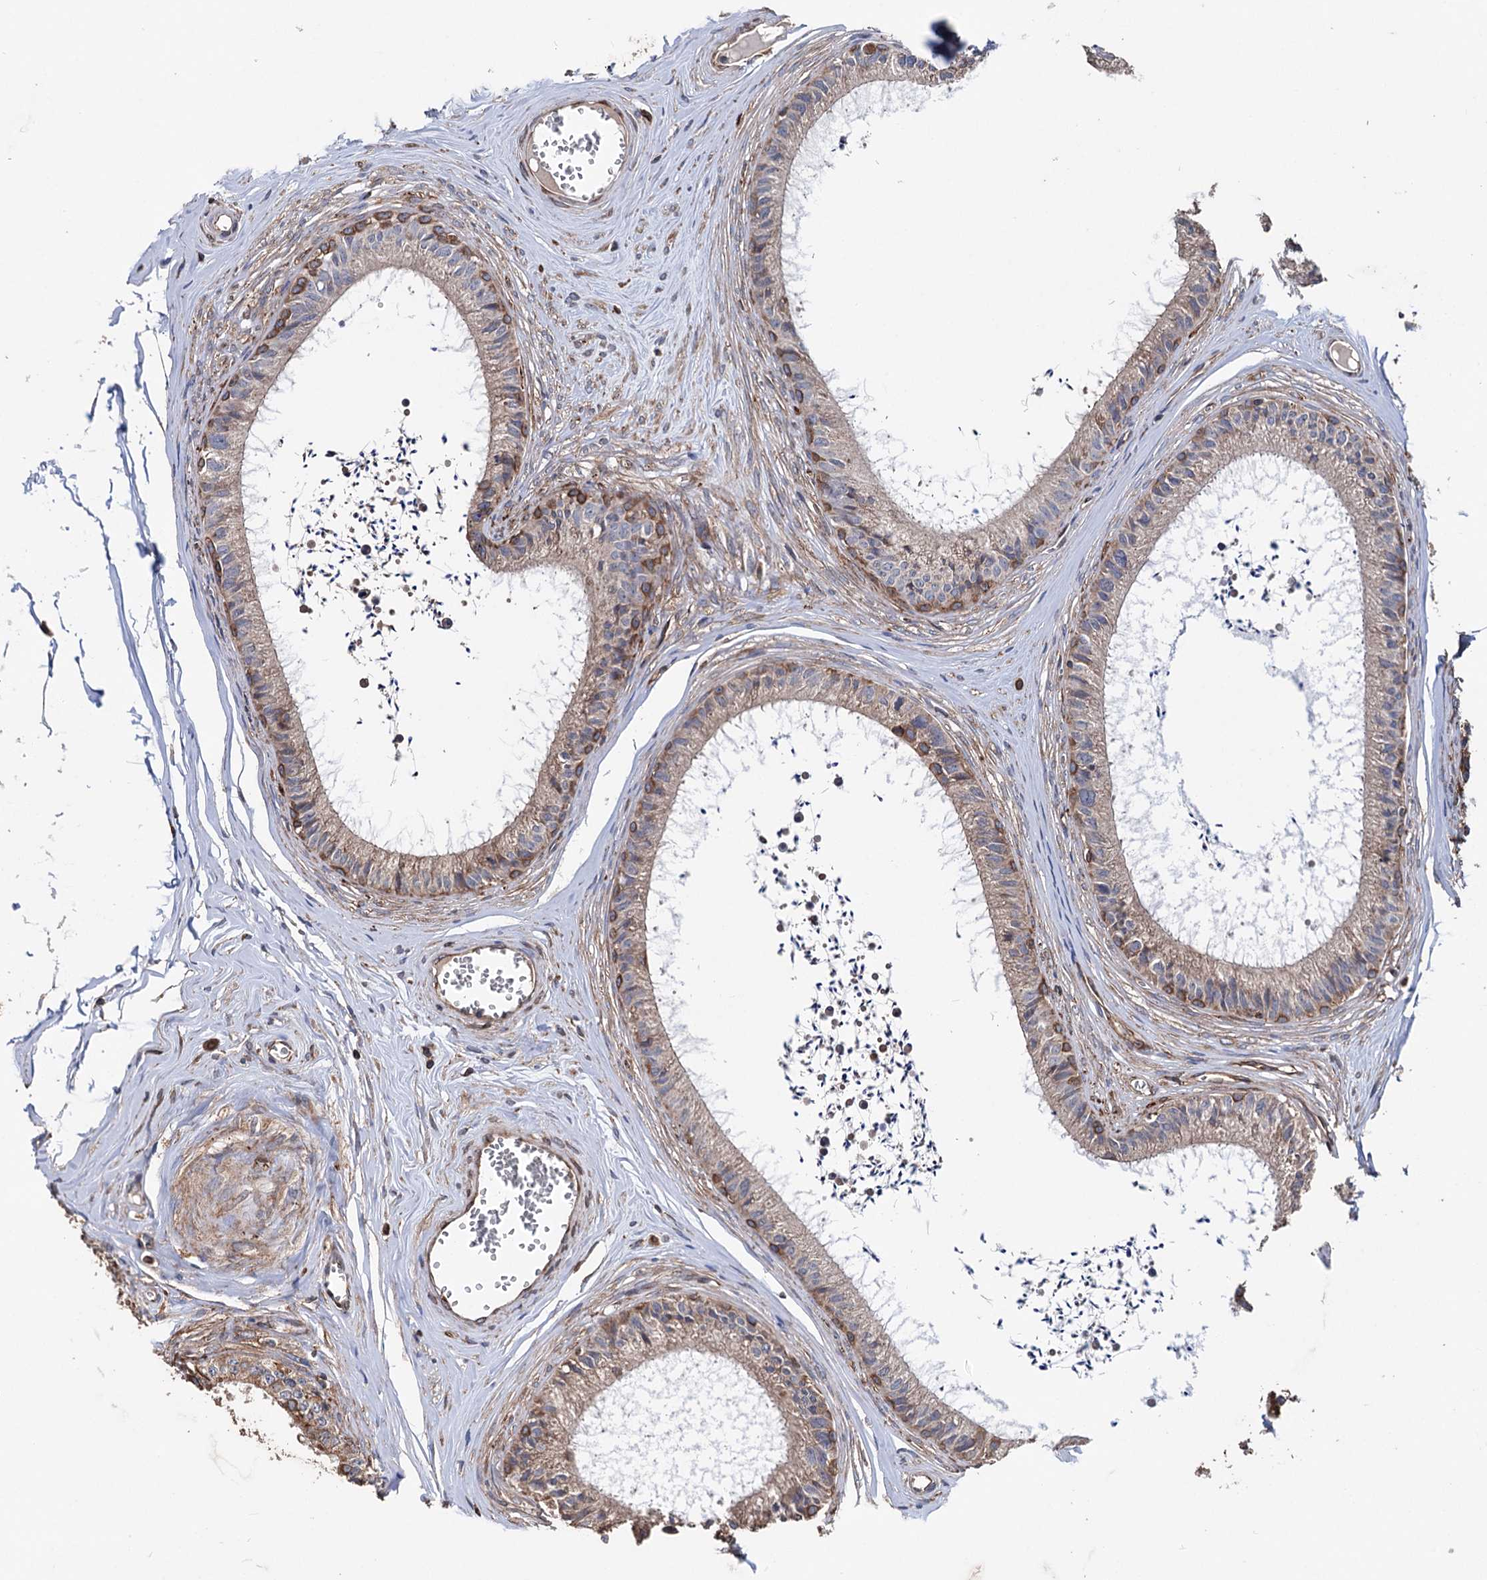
{"staining": {"intensity": "moderate", "quantity": "<25%", "location": "cytoplasmic/membranous"}, "tissue": "epididymis", "cell_type": "Glandular cells", "image_type": "normal", "snomed": [{"axis": "morphology", "description": "Normal tissue, NOS"}, {"axis": "topography", "description": "Epididymis"}], "caption": "Protein staining displays moderate cytoplasmic/membranous positivity in about <25% of glandular cells in benign epididymis.", "gene": "STING1", "patient": {"sex": "male", "age": 36}}